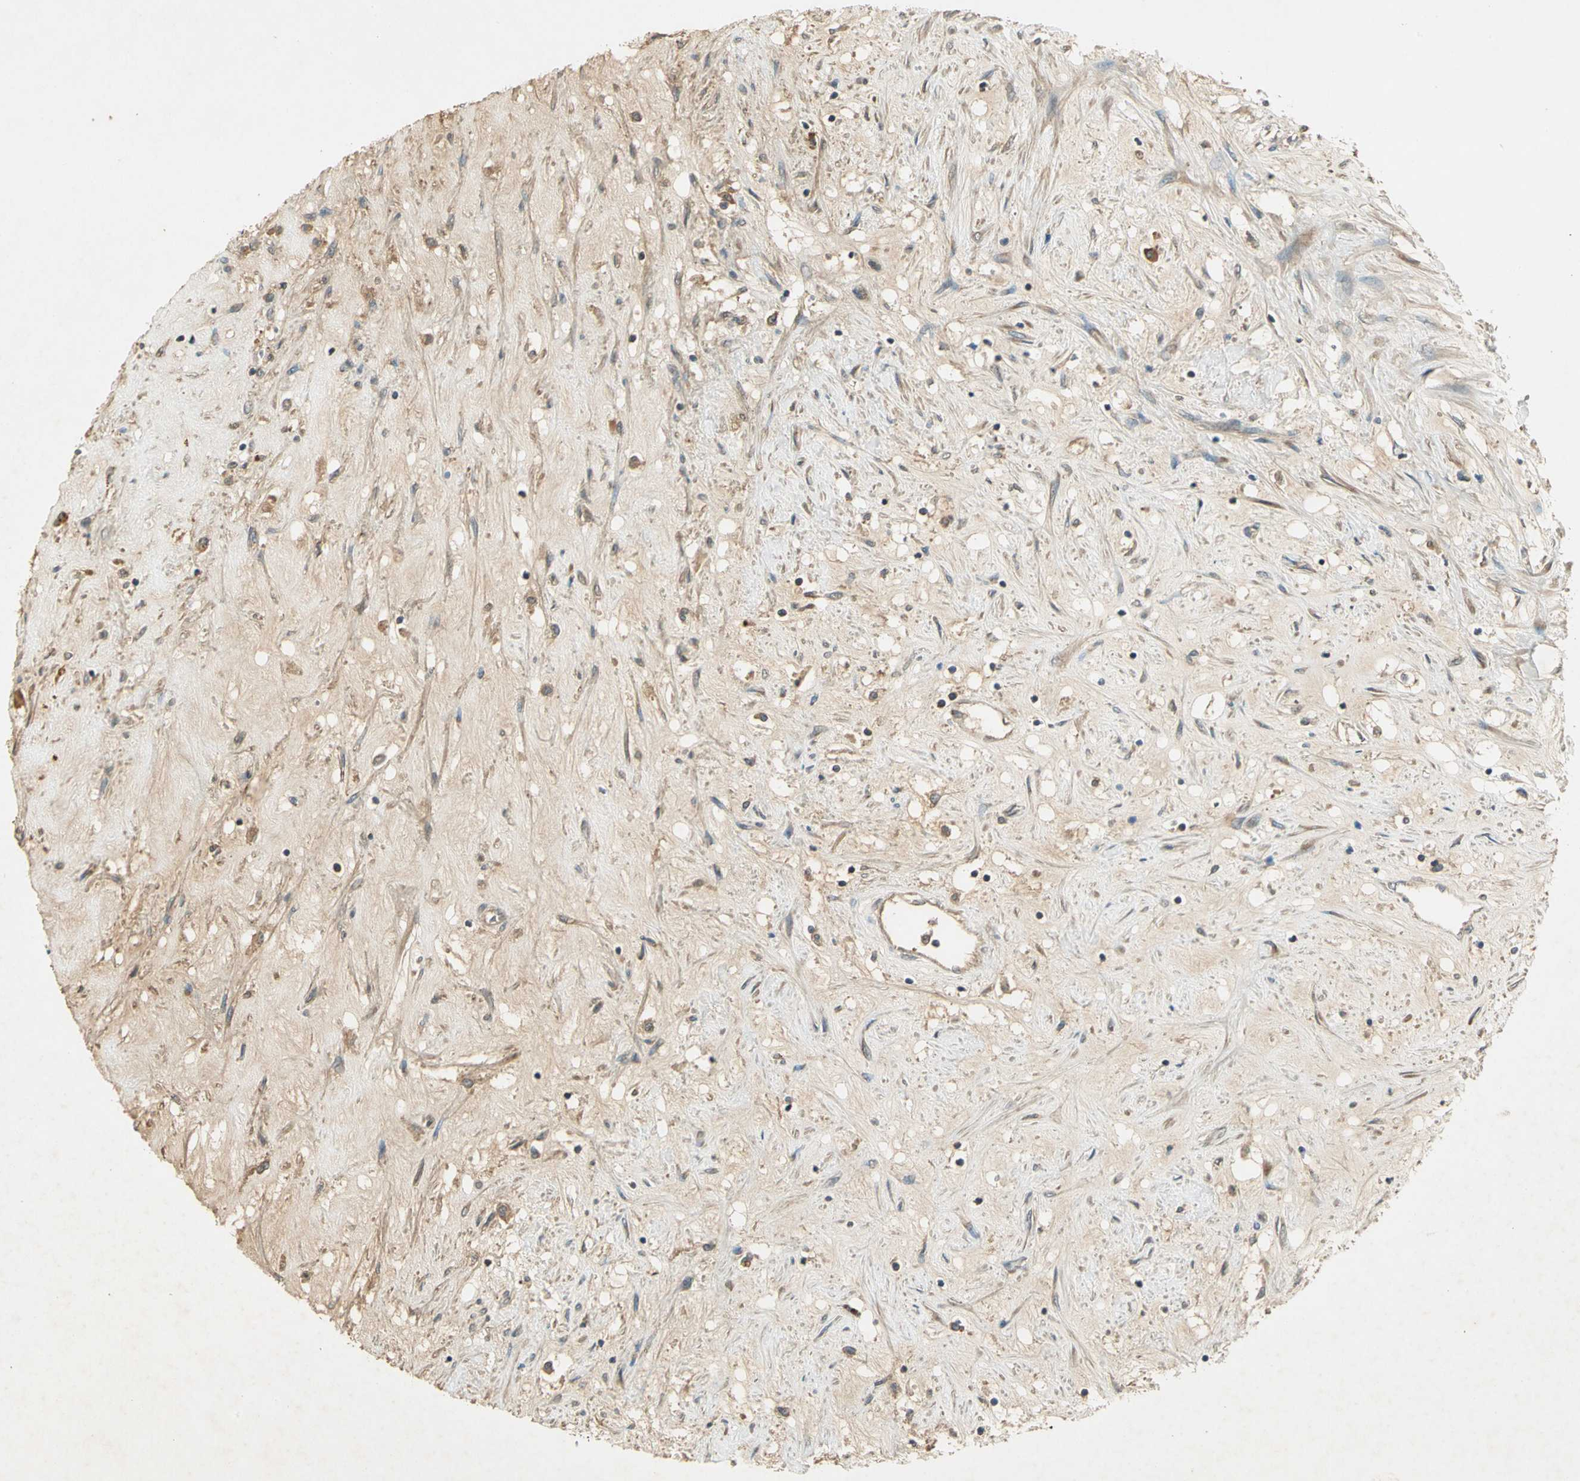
{"staining": {"intensity": "weak", "quantity": ">75%", "location": "cytoplasmic/membranous"}, "tissue": "renal cancer", "cell_type": "Tumor cells", "image_type": "cancer", "snomed": [{"axis": "morphology", "description": "Adenocarcinoma, NOS"}, {"axis": "topography", "description": "Kidney"}], "caption": "Protein expression analysis of human adenocarcinoma (renal) reveals weak cytoplasmic/membranous staining in about >75% of tumor cells.", "gene": "KEAP1", "patient": {"sex": "male", "age": 68}}